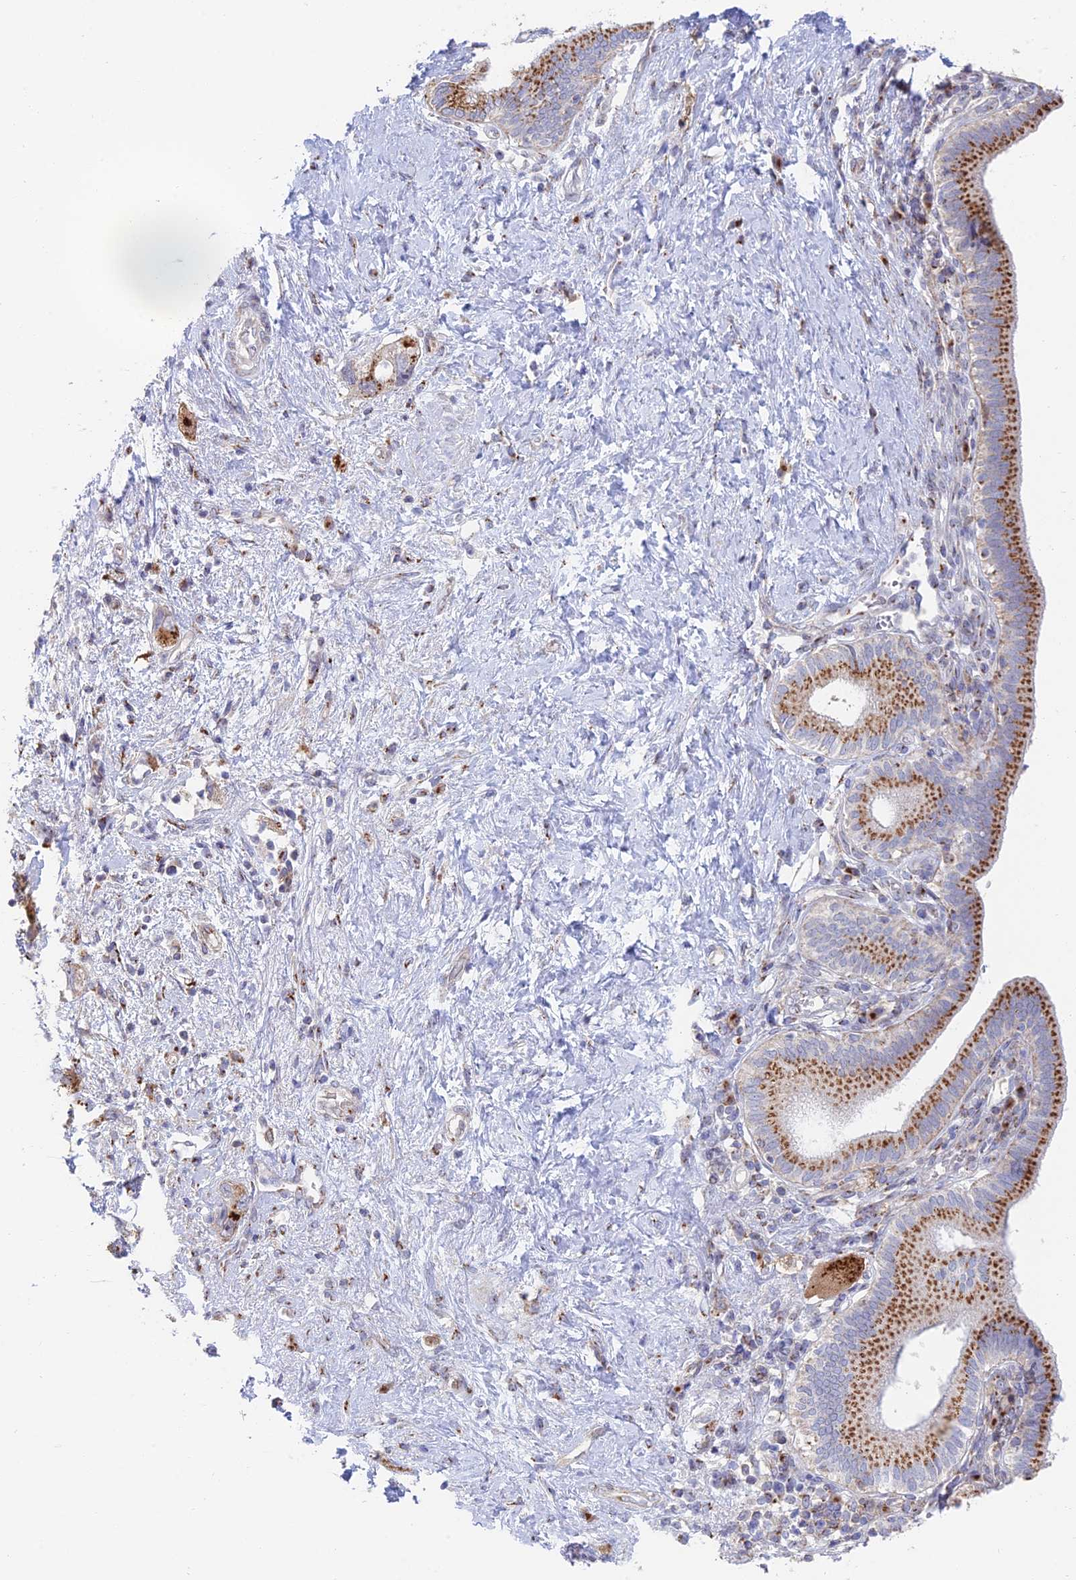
{"staining": {"intensity": "strong", "quantity": ">75%", "location": "cytoplasmic/membranous"}, "tissue": "pancreatic cancer", "cell_type": "Tumor cells", "image_type": "cancer", "snomed": [{"axis": "morphology", "description": "Adenocarcinoma, NOS"}, {"axis": "topography", "description": "Pancreas"}], "caption": "Immunohistochemical staining of human adenocarcinoma (pancreatic) exhibits high levels of strong cytoplasmic/membranous staining in about >75% of tumor cells.", "gene": "HS2ST1", "patient": {"sex": "female", "age": 73}}